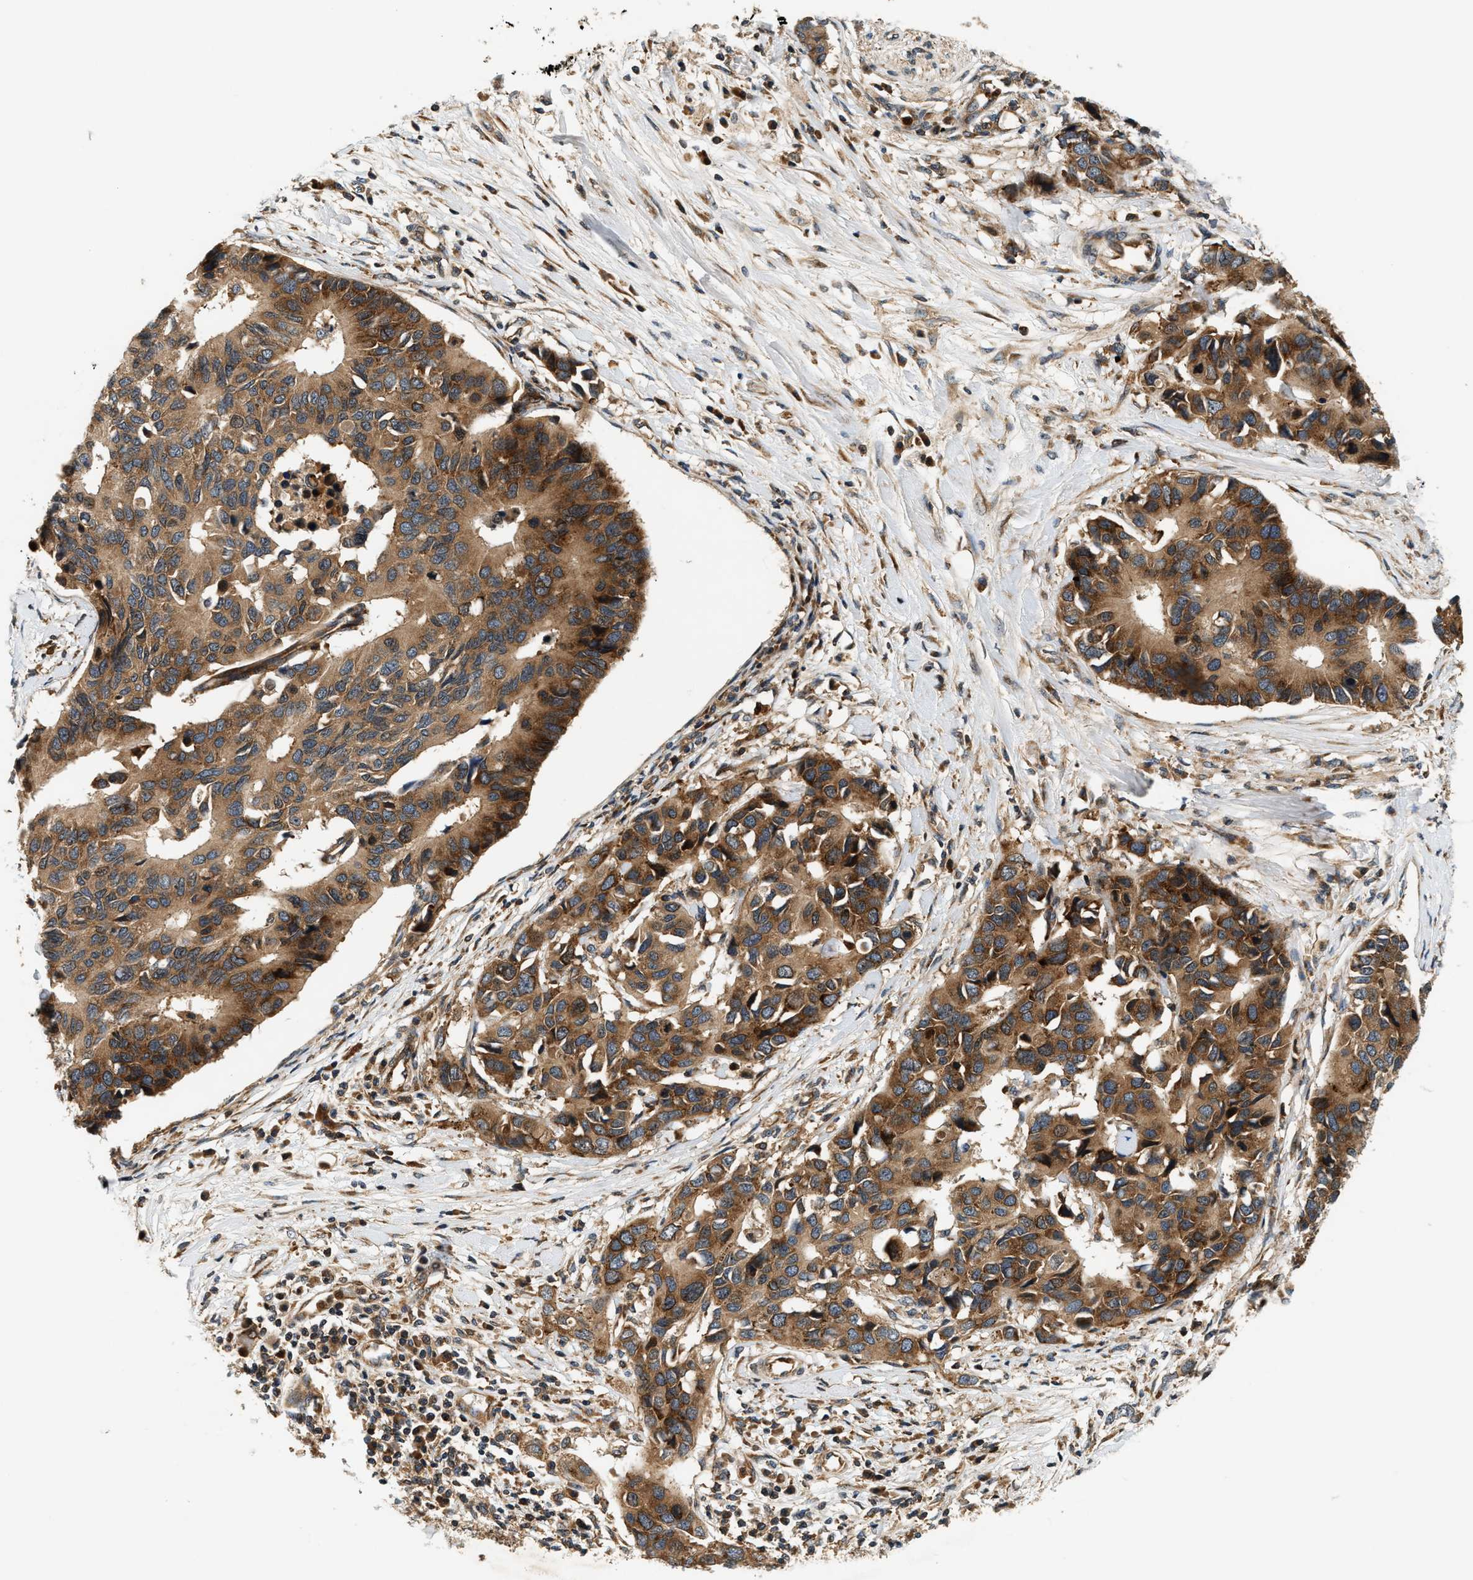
{"staining": {"intensity": "moderate", "quantity": ">75%", "location": "cytoplasmic/membranous"}, "tissue": "pancreatic cancer", "cell_type": "Tumor cells", "image_type": "cancer", "snomed": [{"axis": "morphology", "description": "Adenocarcinoma, NOS"}, {"axis": "topography", "description": "Pancreas"}], "caption": "A micrograph showing moderate cytoplasmic/membranous expression in approximately >75% of tumor cells in pancreatic cancer, as visualized by brown immunohistochemical staining.", "gene": "SAMD9", "patient": {"sex": "female", "age": 56}}